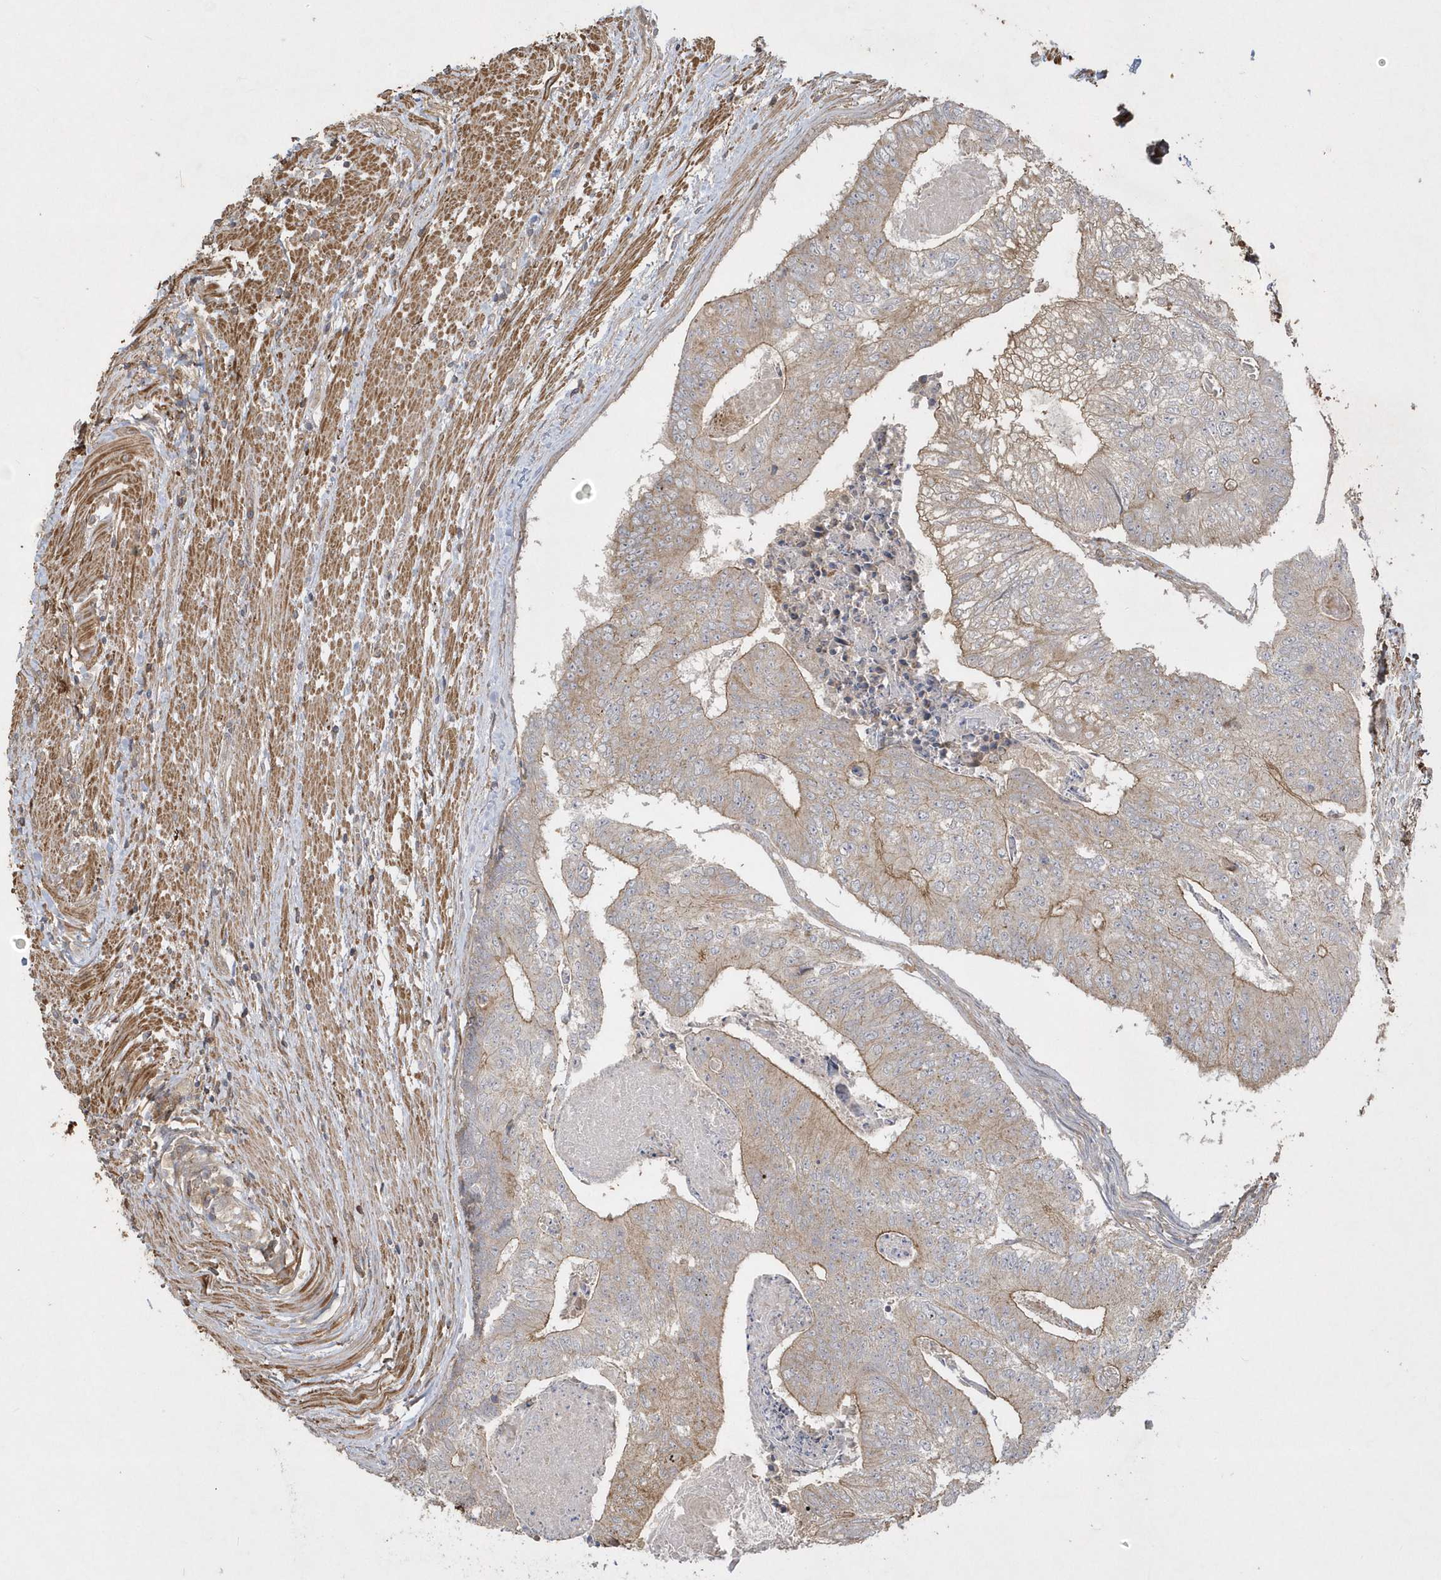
{"staining": {"intensity": "weak", "quantity": ">75%", "location": "cytoplasmic/membranous"}, "tissue": "colorectal cancer", "cell_type": "Tumor cells", "image_type": "cancer", "snomed": [{"axis": "morphology", "description": "Adenocarcinoma, NOS"}, {"axis": "topography", "description": "Colon"}], "caption": "Immunohistochemical staining of human adenocarcinoma (colorectal) displays low levels of weak cytoplasmic/membranous protein staining in about >75% of tumor cells.", "gene": "SENP8", "patient": {"sex": "female", "age": 67}}